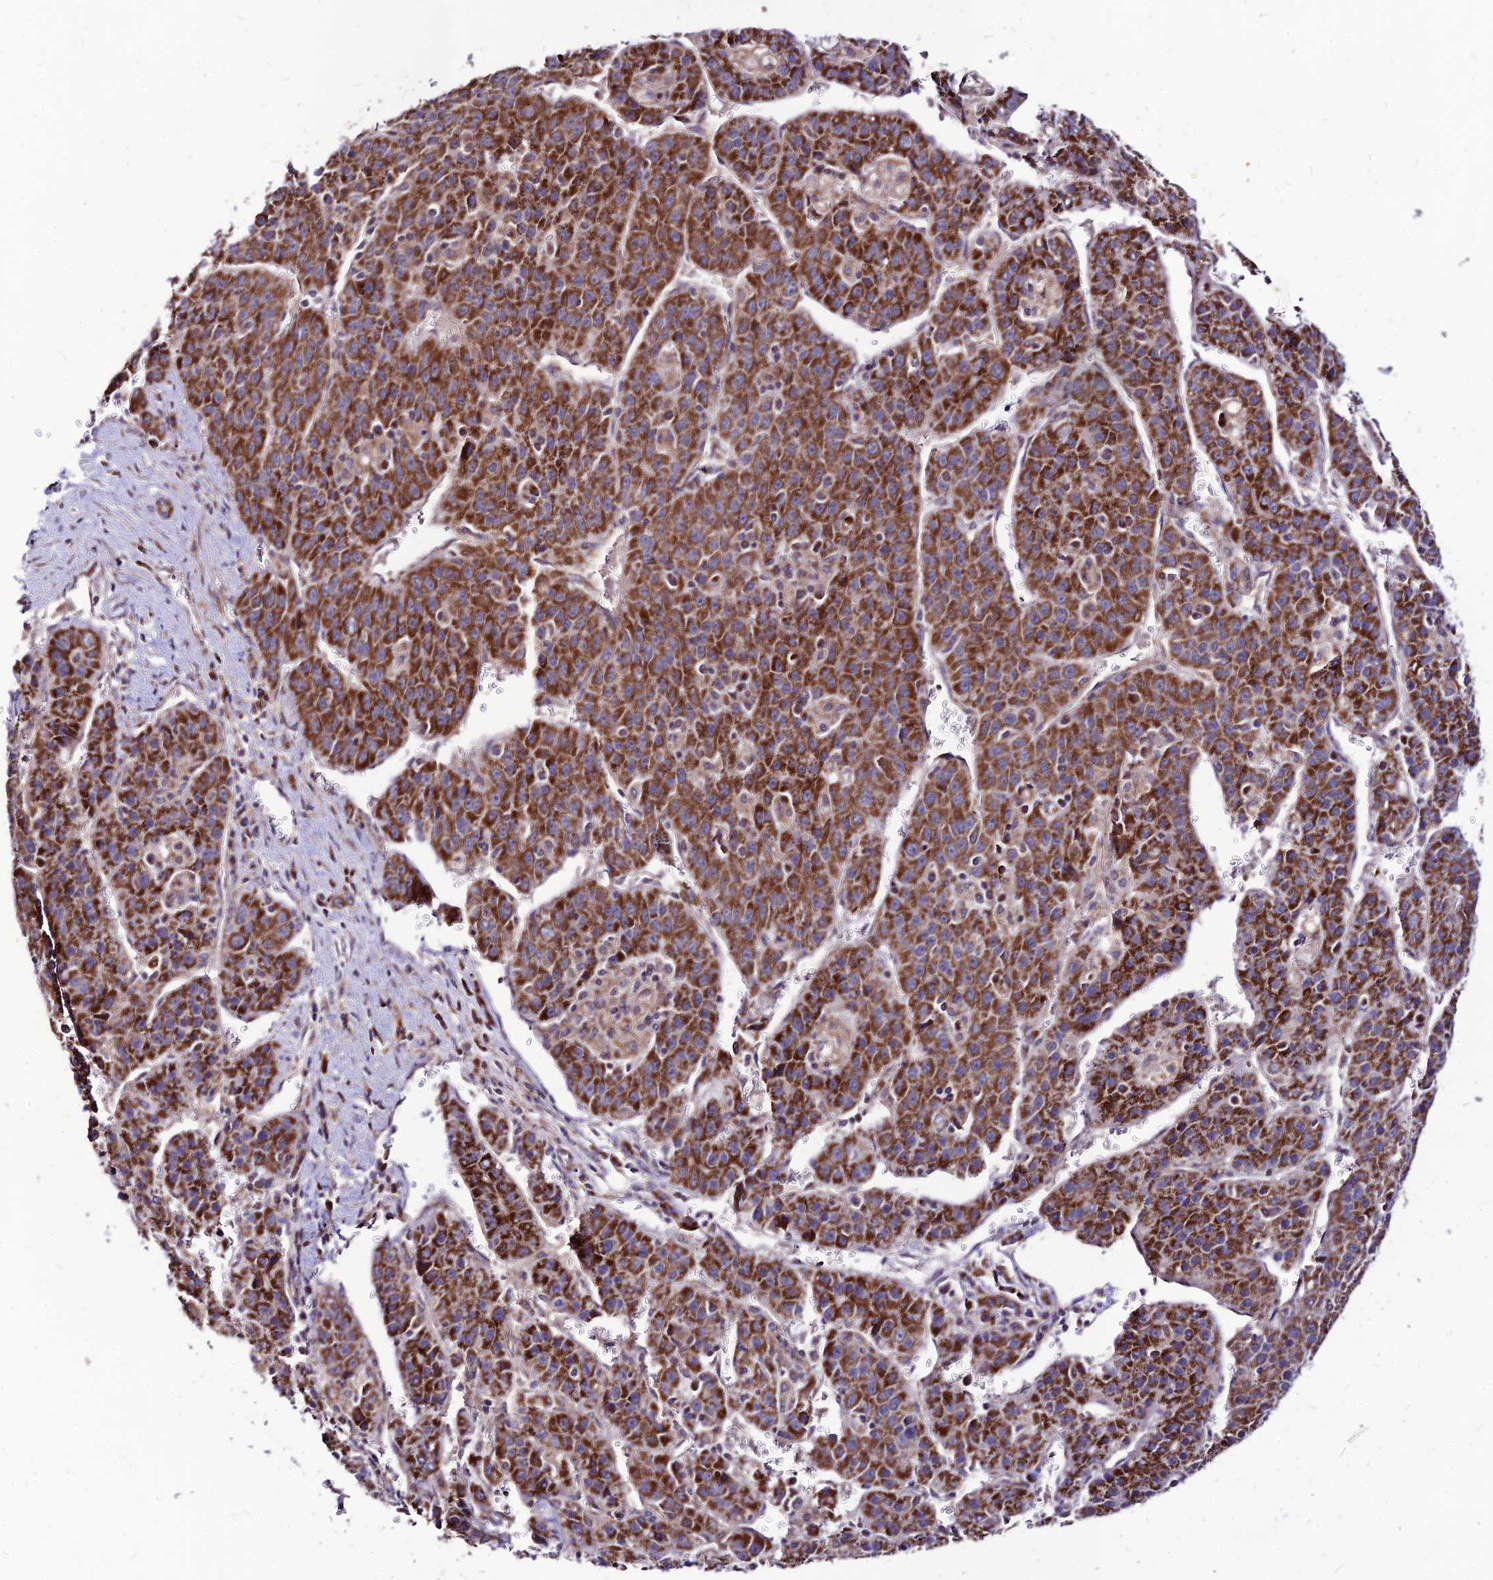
{"staining": {"intensity": "strong", "quantity": ">75%", "location": "cytoplasmic/membranous"}, "tissue": "liver cancer", "cell_type": "Tumor cells", "image_type": "cancer", "snomed": [{"axis": "morphology", "description": "Carcinoma, Hepatocellular, NOS"}, {"axis": "topography", "description": "Liver"}], "caption": "A high-resolution photomicrograph shows immunohistochemistry staining of hepatocellular carcinoma (liver), which shows strong cytoplasmic/membranous staining in about >75% of tumor cells.", "gene": "ECI1", "patient": {"sex": "female", "age": 53}}